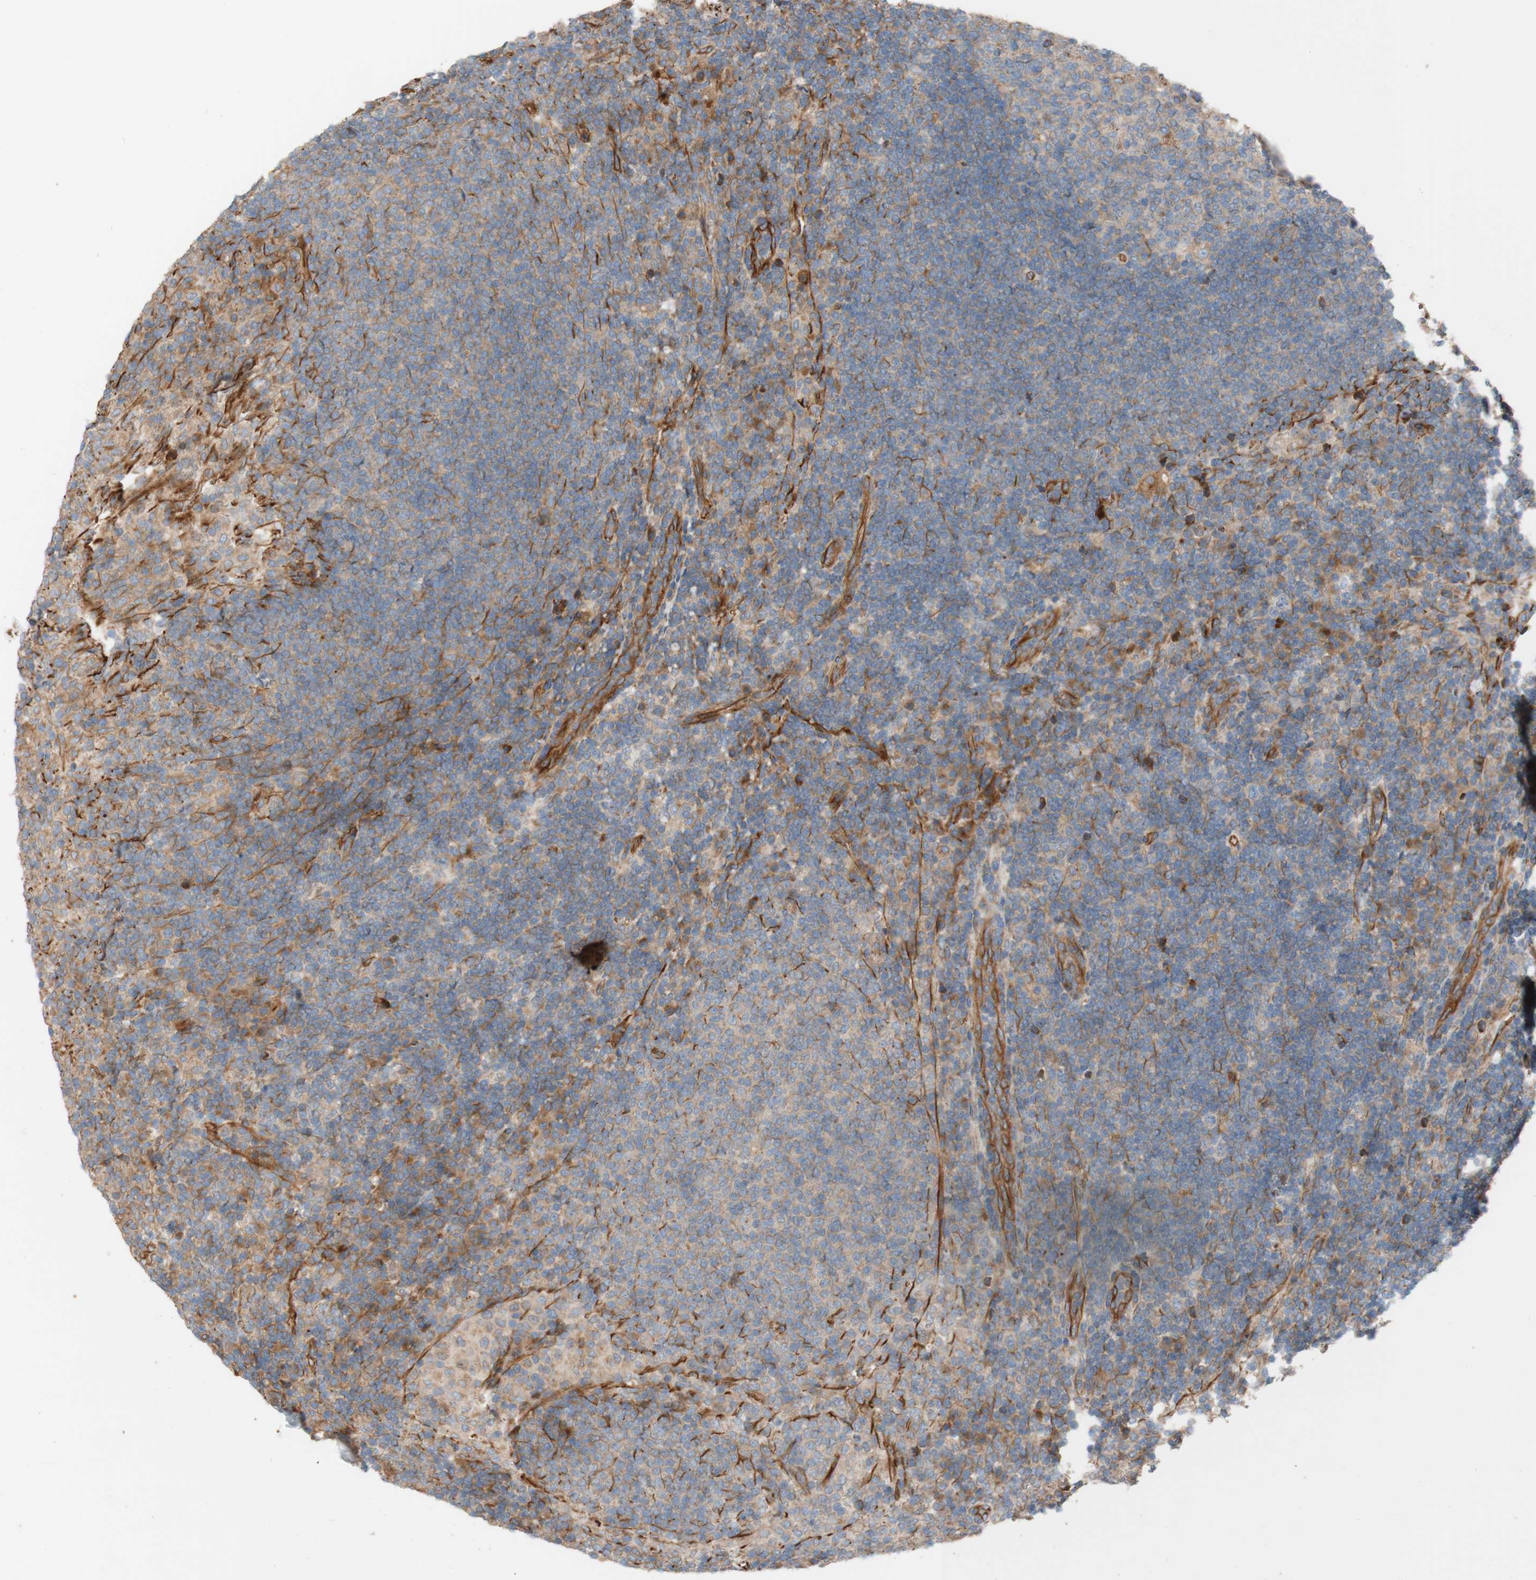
{"staining": {"intensity": "weak", "quantity": ">75%", "location": "cytoplasmic/membranous"}, "tissue": "lymph node", "cell_type": "Germinal center cells", "image_type": "normal", "snomed": [{"axis": "morphology", "description": "Normal tissue, NOS"}, {"axis": "topography", "description": "Lymph node"}], "caption": "Immunohistochemical staining of benign human lymph node reveals weak cytoplasmic/membranous protein expression in approximately >75% of germinal center cells.", "gene": "C1orf43", "patient": {"sex": "female", "age": 53}}